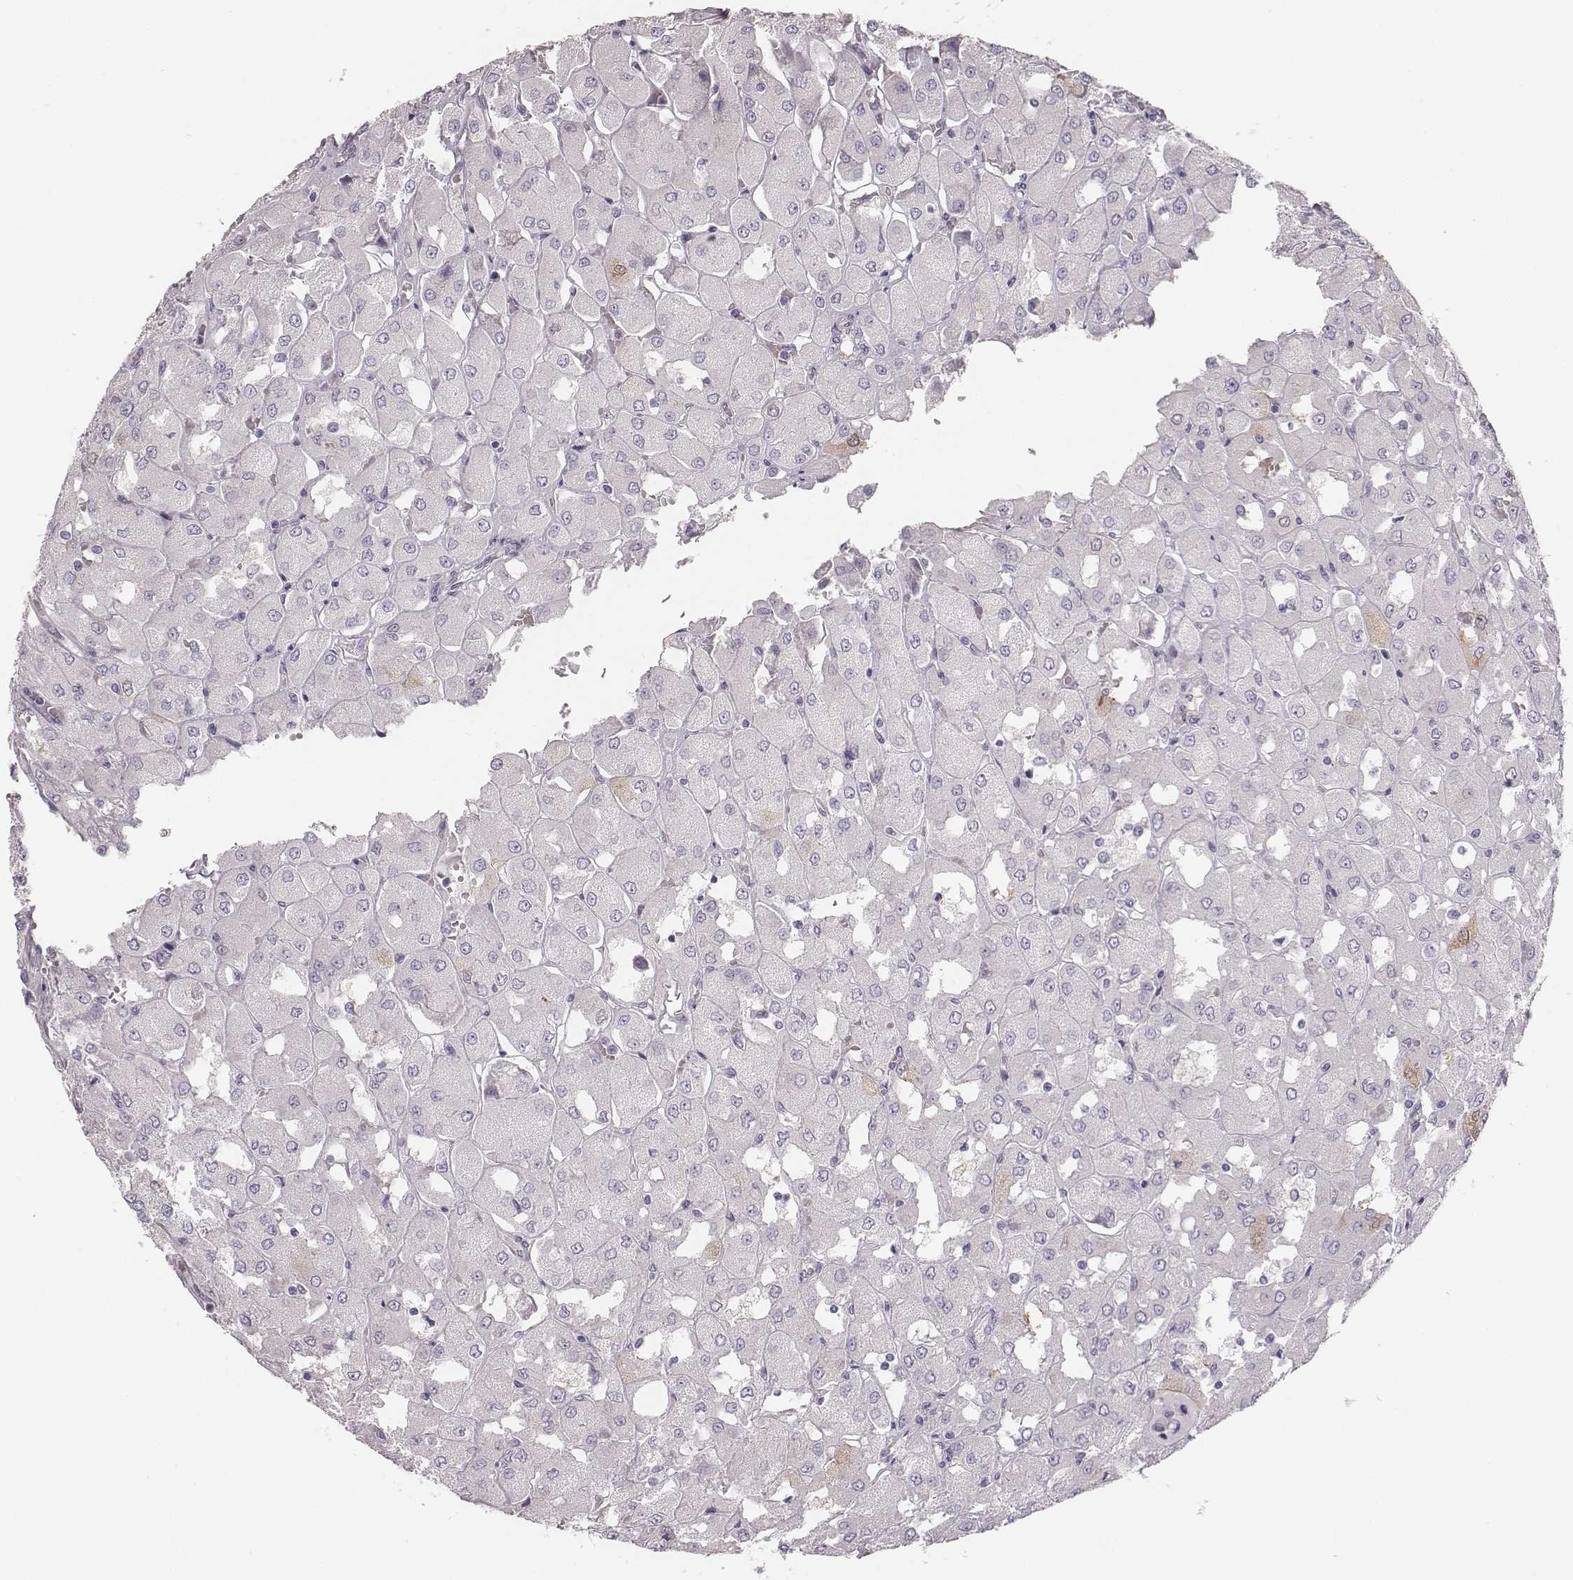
{"staining": {"intensity": "negative", "quantity": "none", "location": "none"}, "tissue": "renal cancer", "cell_type": "Tumor cells", "image_type": "cancer", "snomed": [{"axis": "morphology", "description": "Adenocarcinoma, NOS"}, {"axis": "topography", "description": "Kidney"}], "caption": "An IHC image of renal cancer (adenocarcinoma) is shown. There is no staining in tumor cells of renal cancer (adenocarcinoma). (DAB immunohistochemistry with hematoxylin counter stain).", "gene": "PBK", "patient": {"sex": "male", "age": 72}}